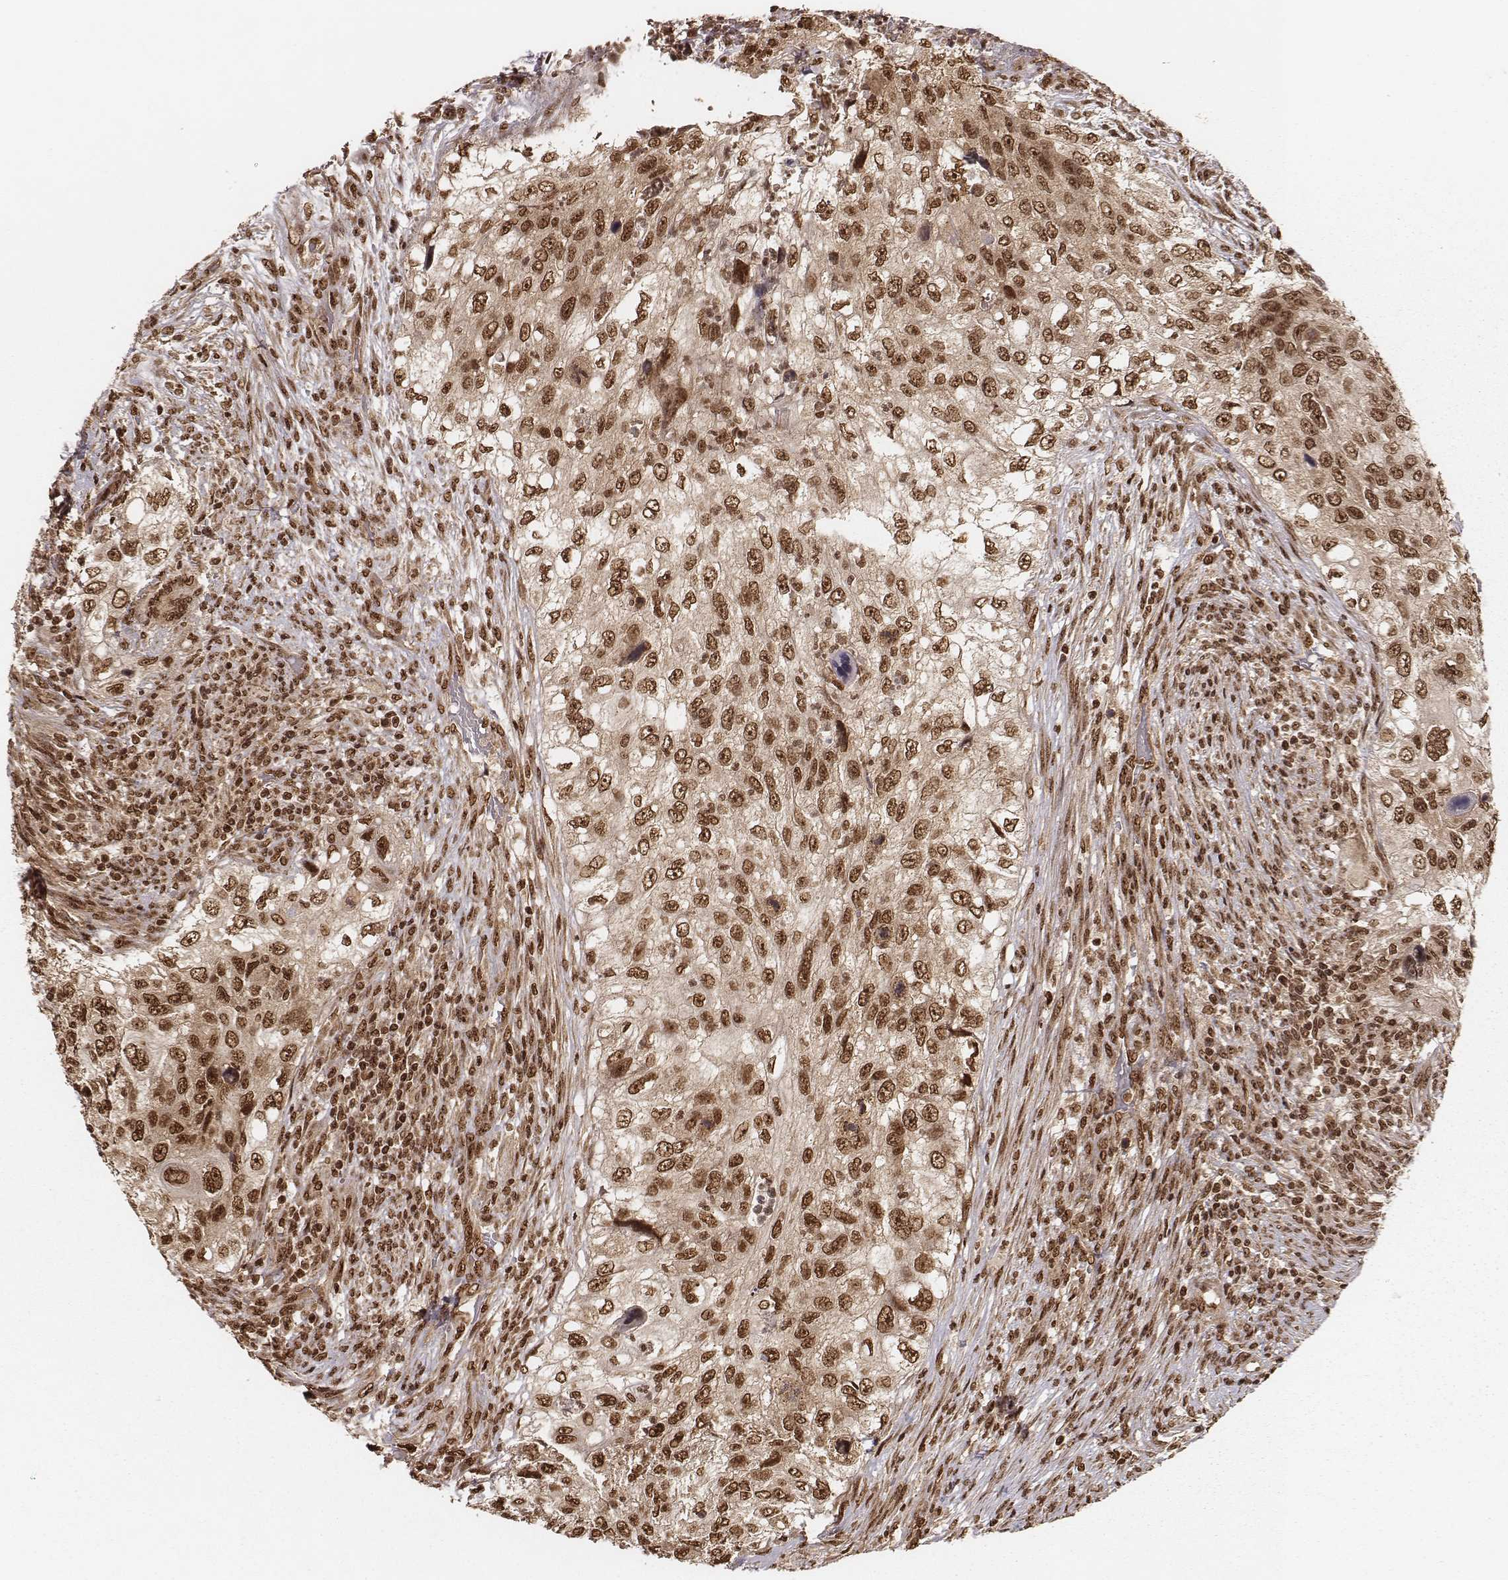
{"staining": {"intensity": "moderate", "quantity": ">75%", "location": "nuclear"}, "tissue": "urothelial cancer", "cell_type": "Tumor cells", "image_type": "cancer", "snomed": [{"axis": "morphology", "description": "Urothelial carcinoma, High grade"}, {"axis": "topography", "description": "Urinary bladder"}], "caption": "DAB (3,3'-diaminobenzidine) immunohistochemical staining of human urothelial cancer shows moderate nuclear protein staining in about >75% of tumor cells.", "gene": "NFX1", "patient": {"sex": "female", "age": 60}}